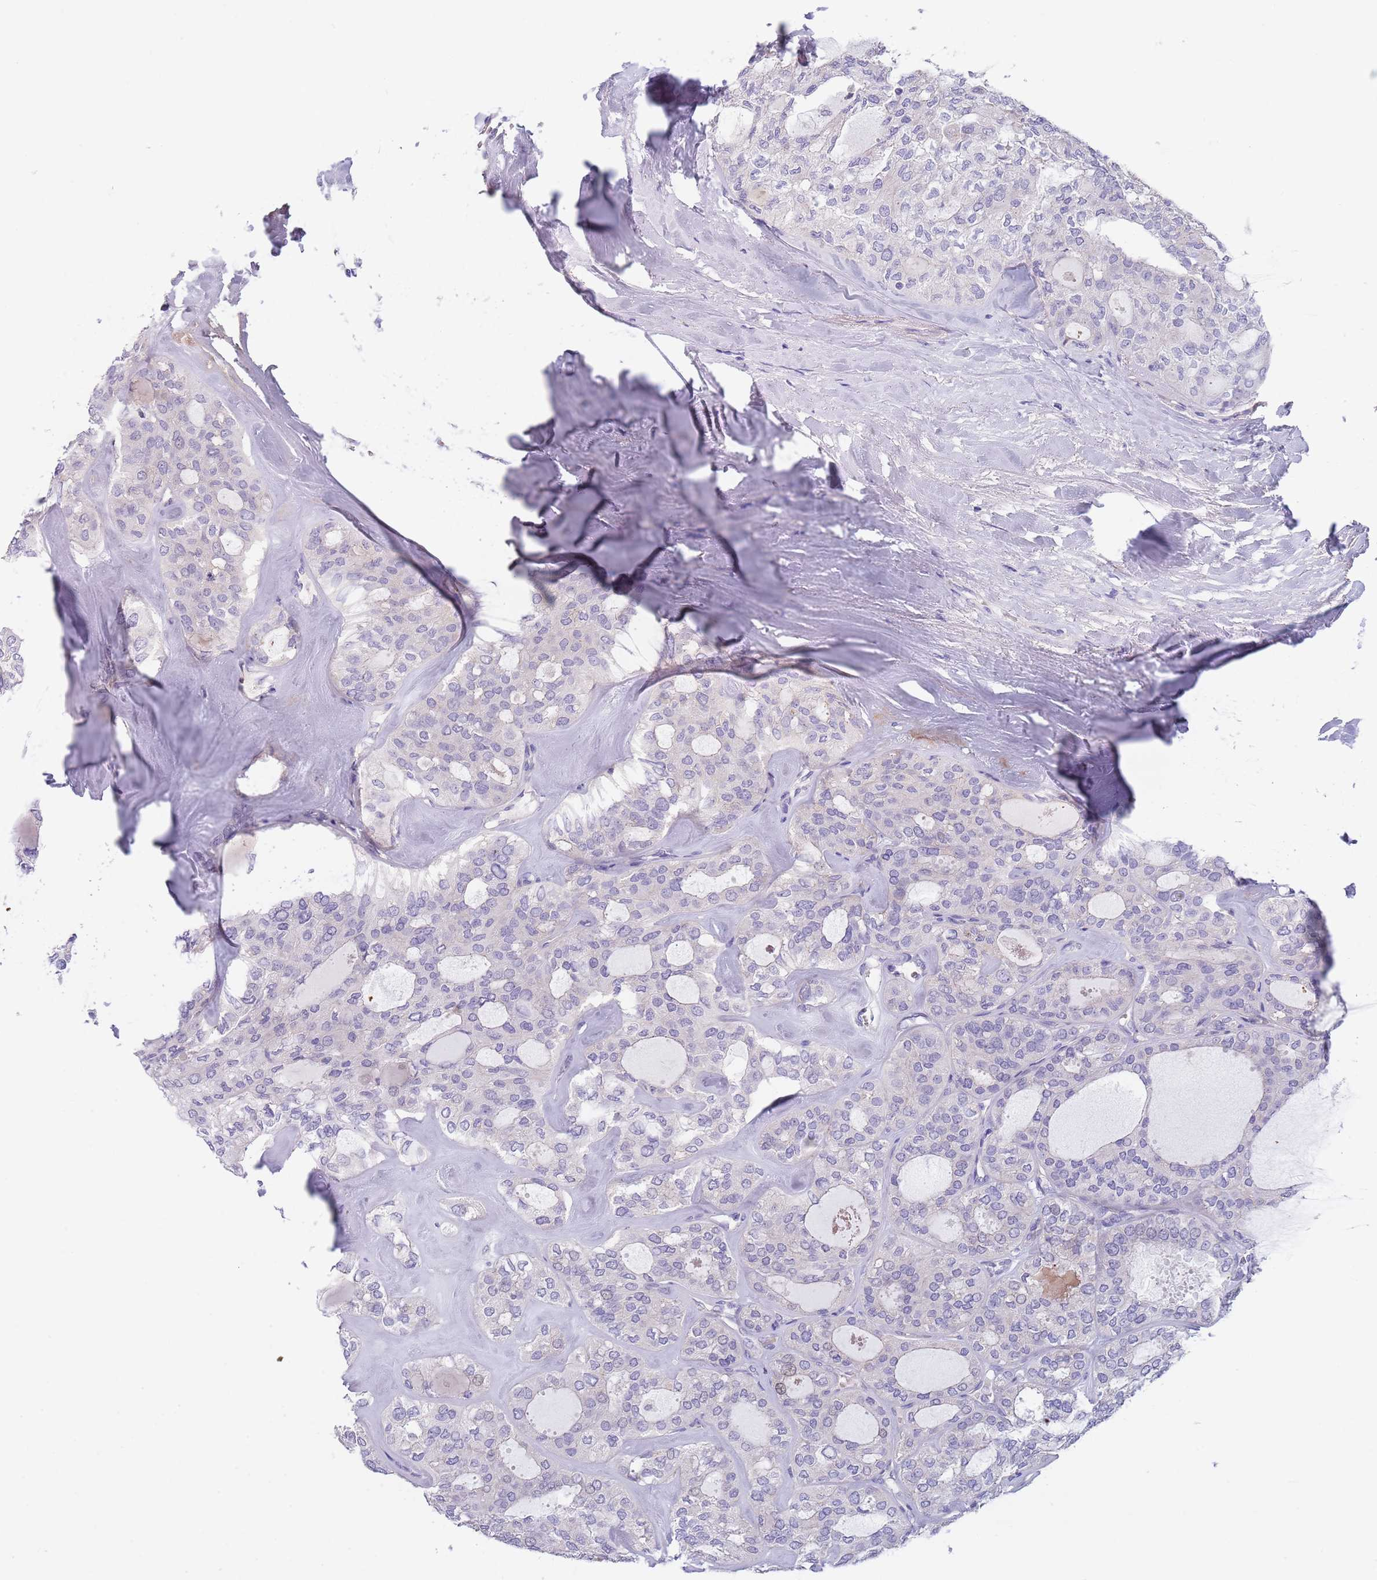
{"staining": {"intensity": "negative", "quantity": "none", "location": "none"}, "tissue": "thyroid cancer", "cell_type": "Tumor cells", "image_type": "cancer", "snomed": [{"axis": "morphology", "description": "Follicular adenoma carcinoma, NOS"}, {"axis": "topography", "description": "Thyroid gland"}], "caption": "Tumor cells are negative for brown protein staining in thyroid follicular adenoma carcinoma.", "gene": "MAN1C1", "patient": {"sex": "male", "age": 75}}